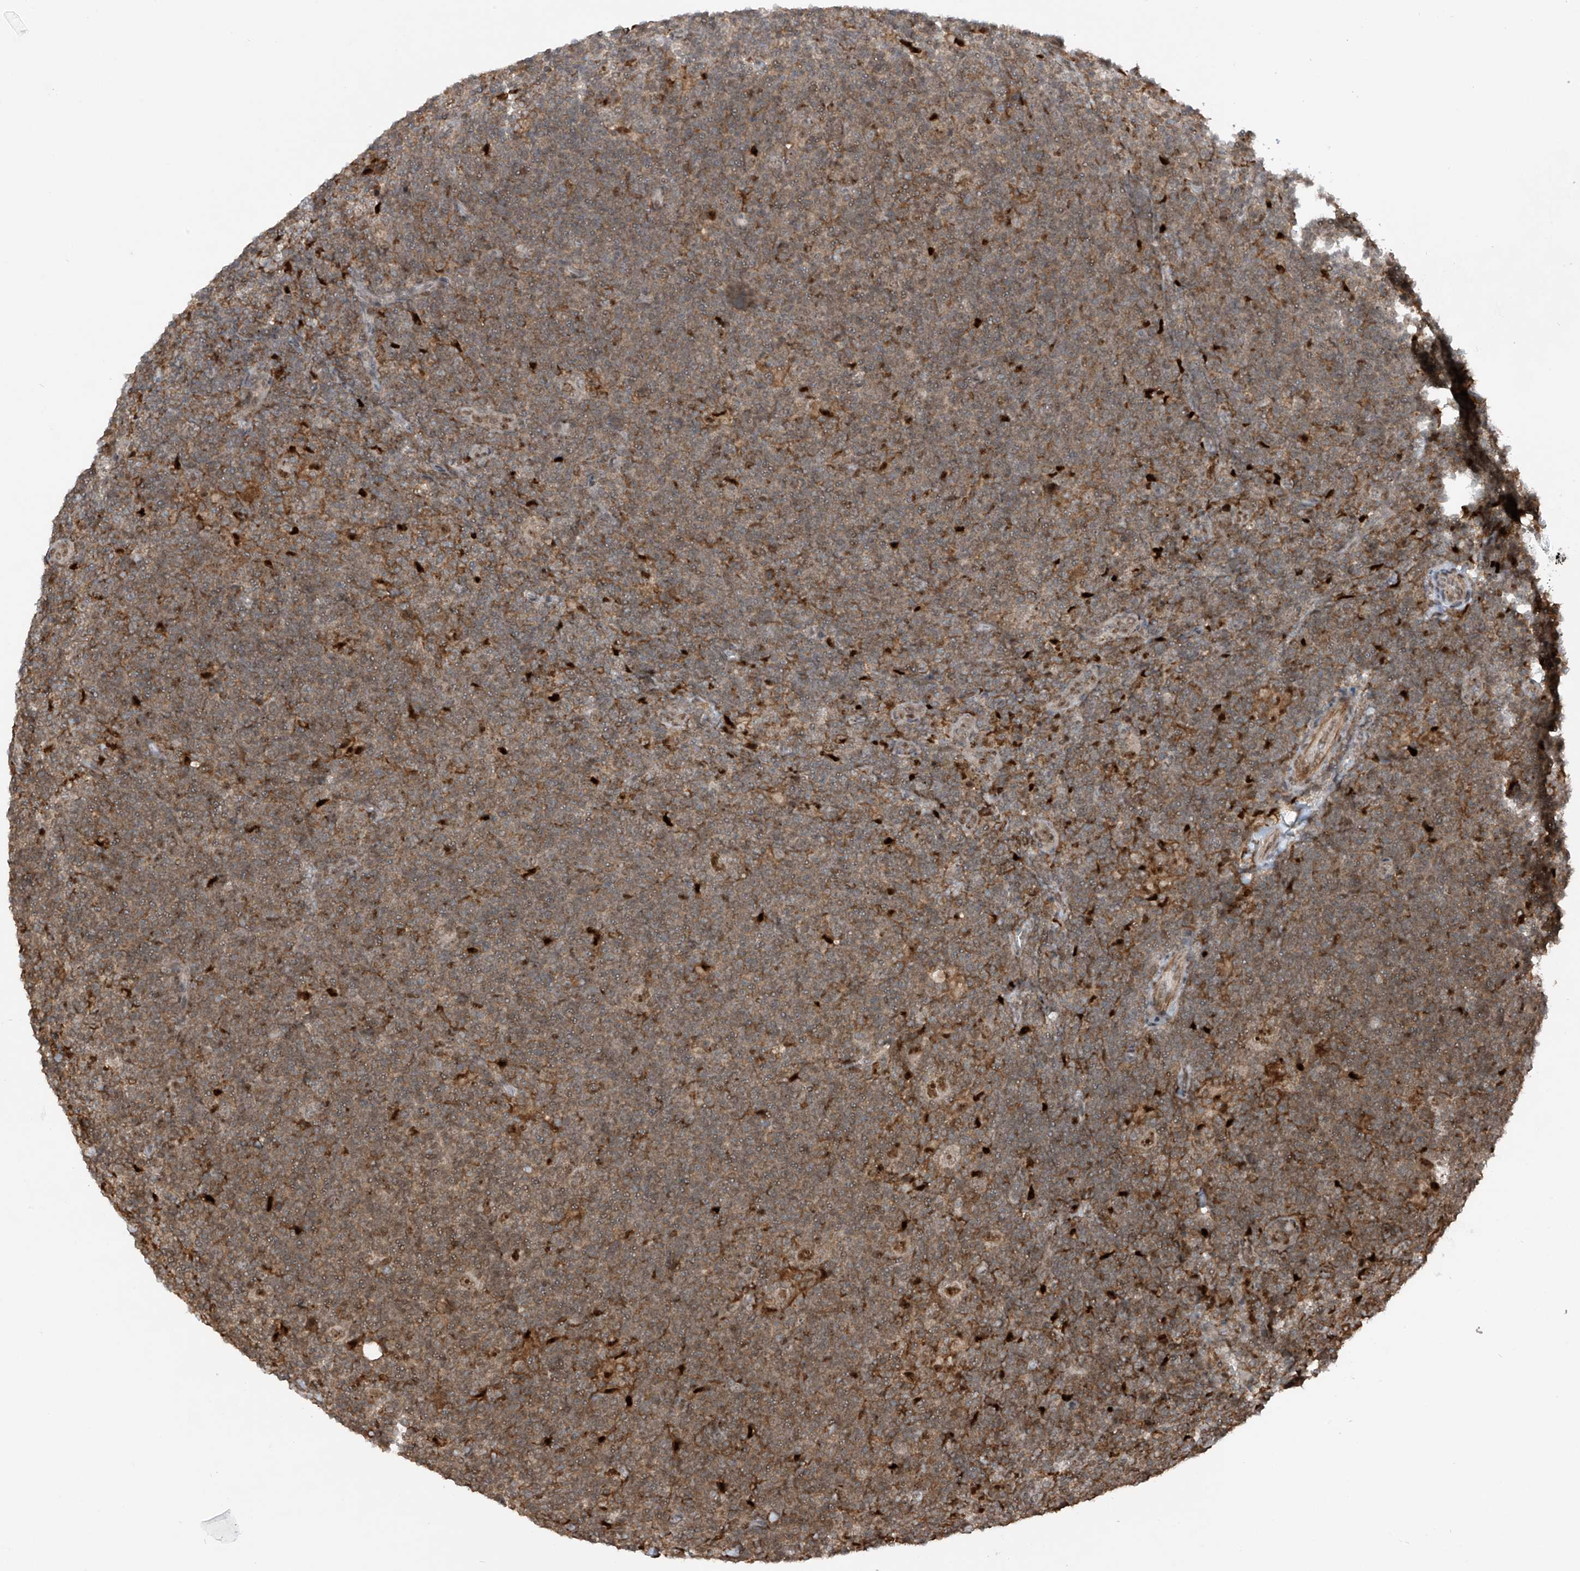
{"staining": {"intensity": "moderate", "quantity": "25%-75%", "location": "nuclear"}, "tissue": "lymphoma", "cell_type": "Tumor cells", "image_type": "cancer", "snomed": [{"axis": "morphology", "description": "Hodgkin's disease, NOS"}, {"axis": "topography", "description": "Lymph node"}], "caption": "Brown immunohistochemical staining in human lymphoma exhibits moderate nuclear positivity in about 25%-75% of tumor cells. The protein of interest is stained brown, and the nuclei are stained in blue (DAB IHC with brightfield microscopy, high magnification).", "gene": "REPIN1", "patient": {"sex": "female", "age": 57}}